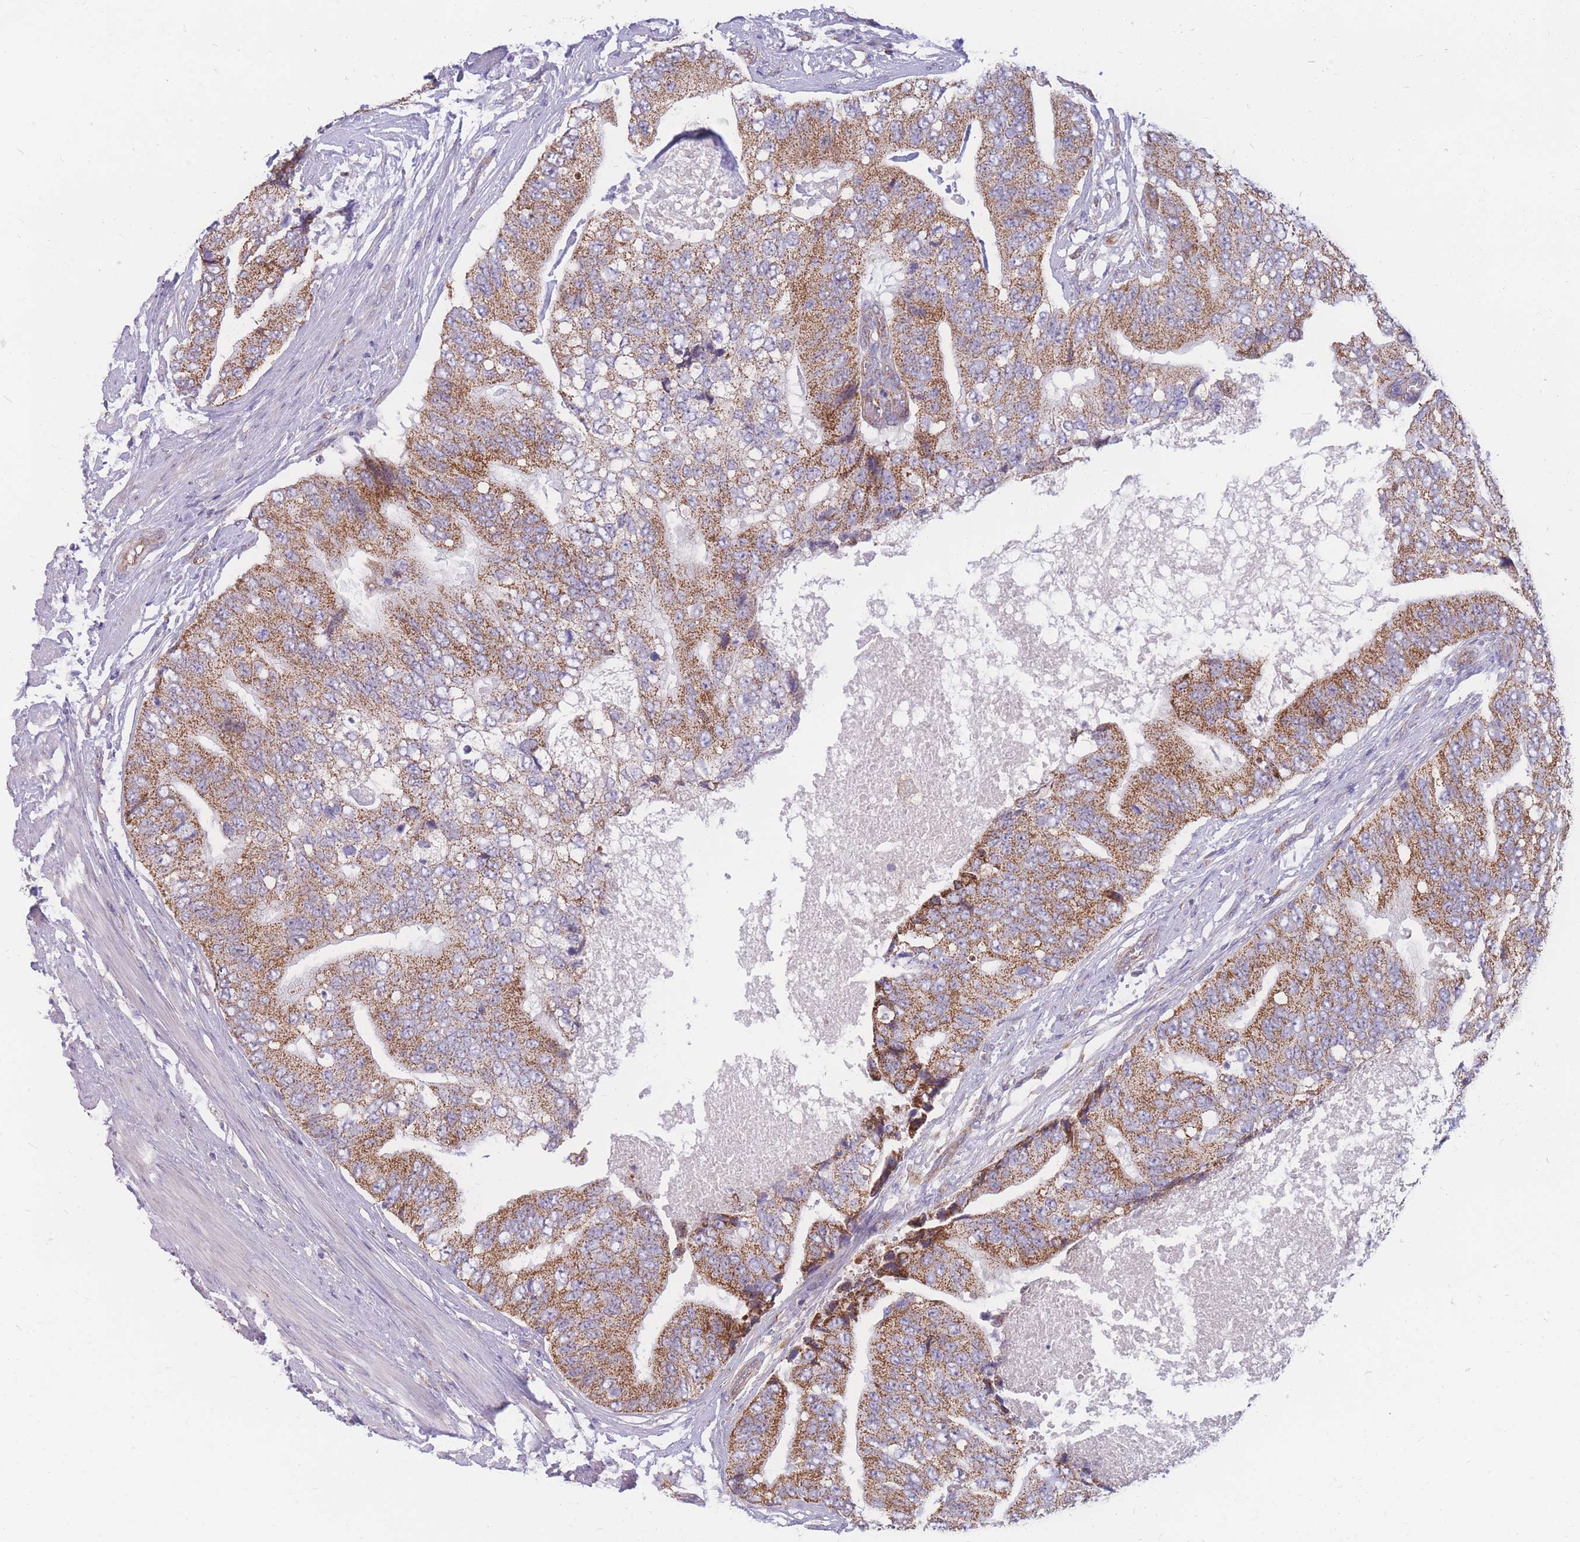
{"staining": {"intensity": "moderate", "quantity": ">75%", "location": "cytoplasmic/membranous"}, "tissue": "prostate cancer", "cell_type": "Tumor cells", "image_type": "cancer", "snomed": [{"axis": "morphology", "description": "Adenocarcinoma, High grade"}, {"axis": "topography", "description": "Prostate"}], "caption": "This image reveals IHC staining of prostate cancer, with medium moderate cytoplasmic/membranous expression in about >75% of tumor cells.", "gene": "MRPS9", "patient": {"sex": "male", "age": 70}}